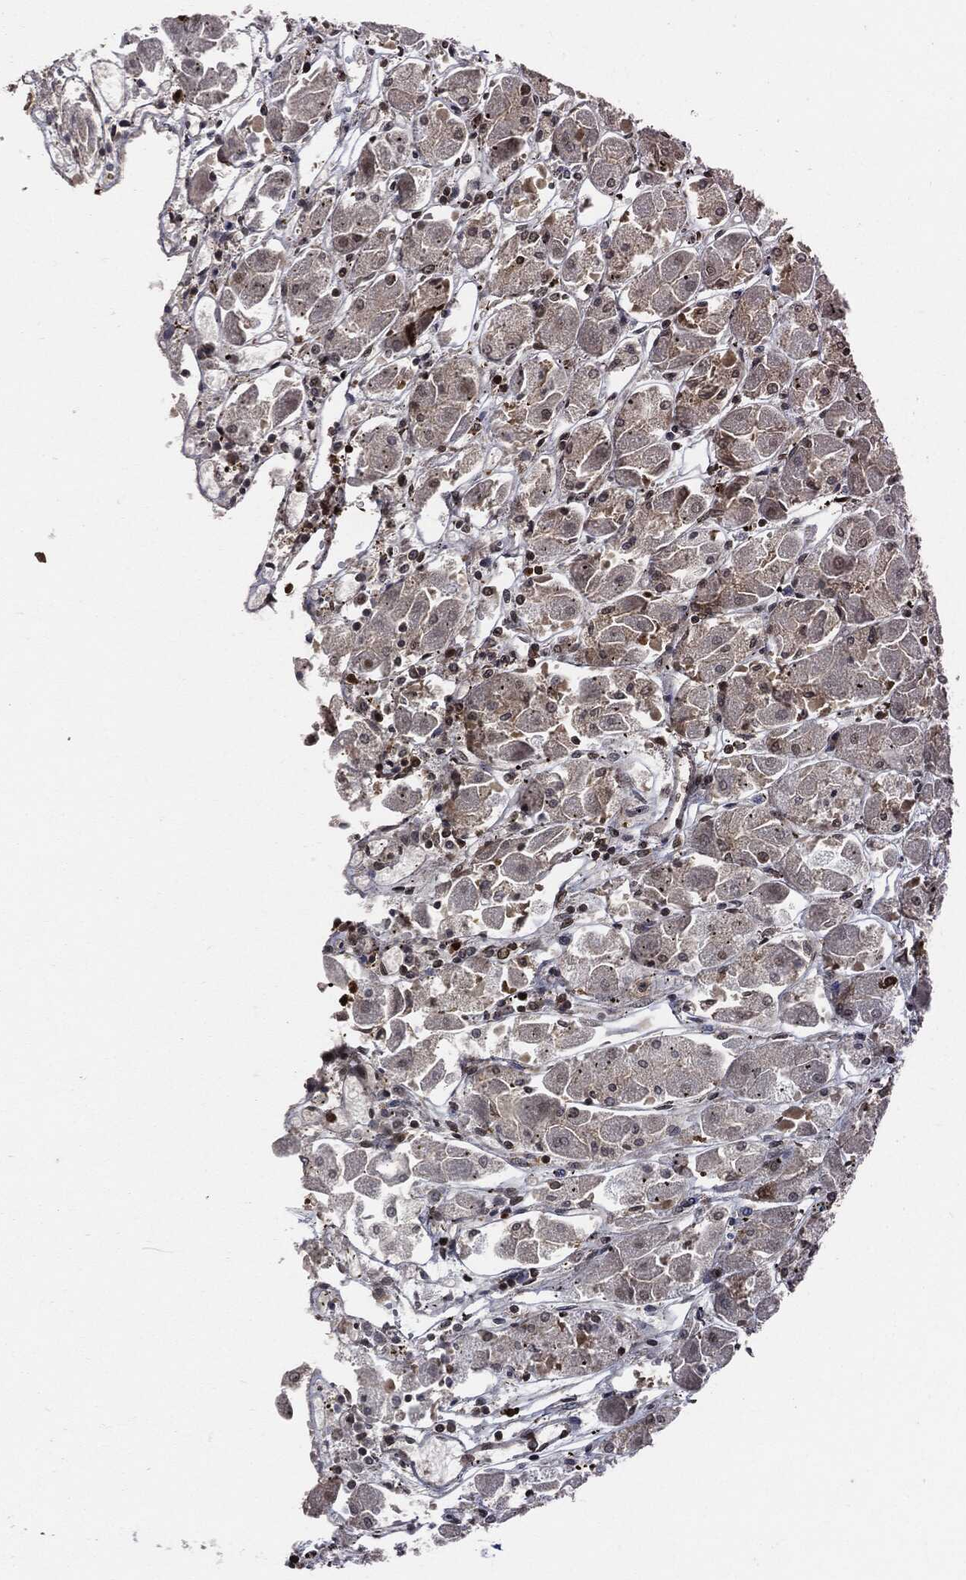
{"staining": {"intensity": "strong", "quantity": ">75%", "location": "nuclear"}, "tissue": "stomach", "cell_type": "Glandular cells", "image_type": "normal", "snomed": [{"axis": "morphology", "description": "Normal tissue, NOS"}, {"axis": "topography", "description": "Stomach"}], "caption": "Protein expression analysis of normal human stomach reveals strong nuclear positivity in approximately >75% of glandular cells.", "gene": "PCNA", "patient": {"sex": "male", "age": 70}}